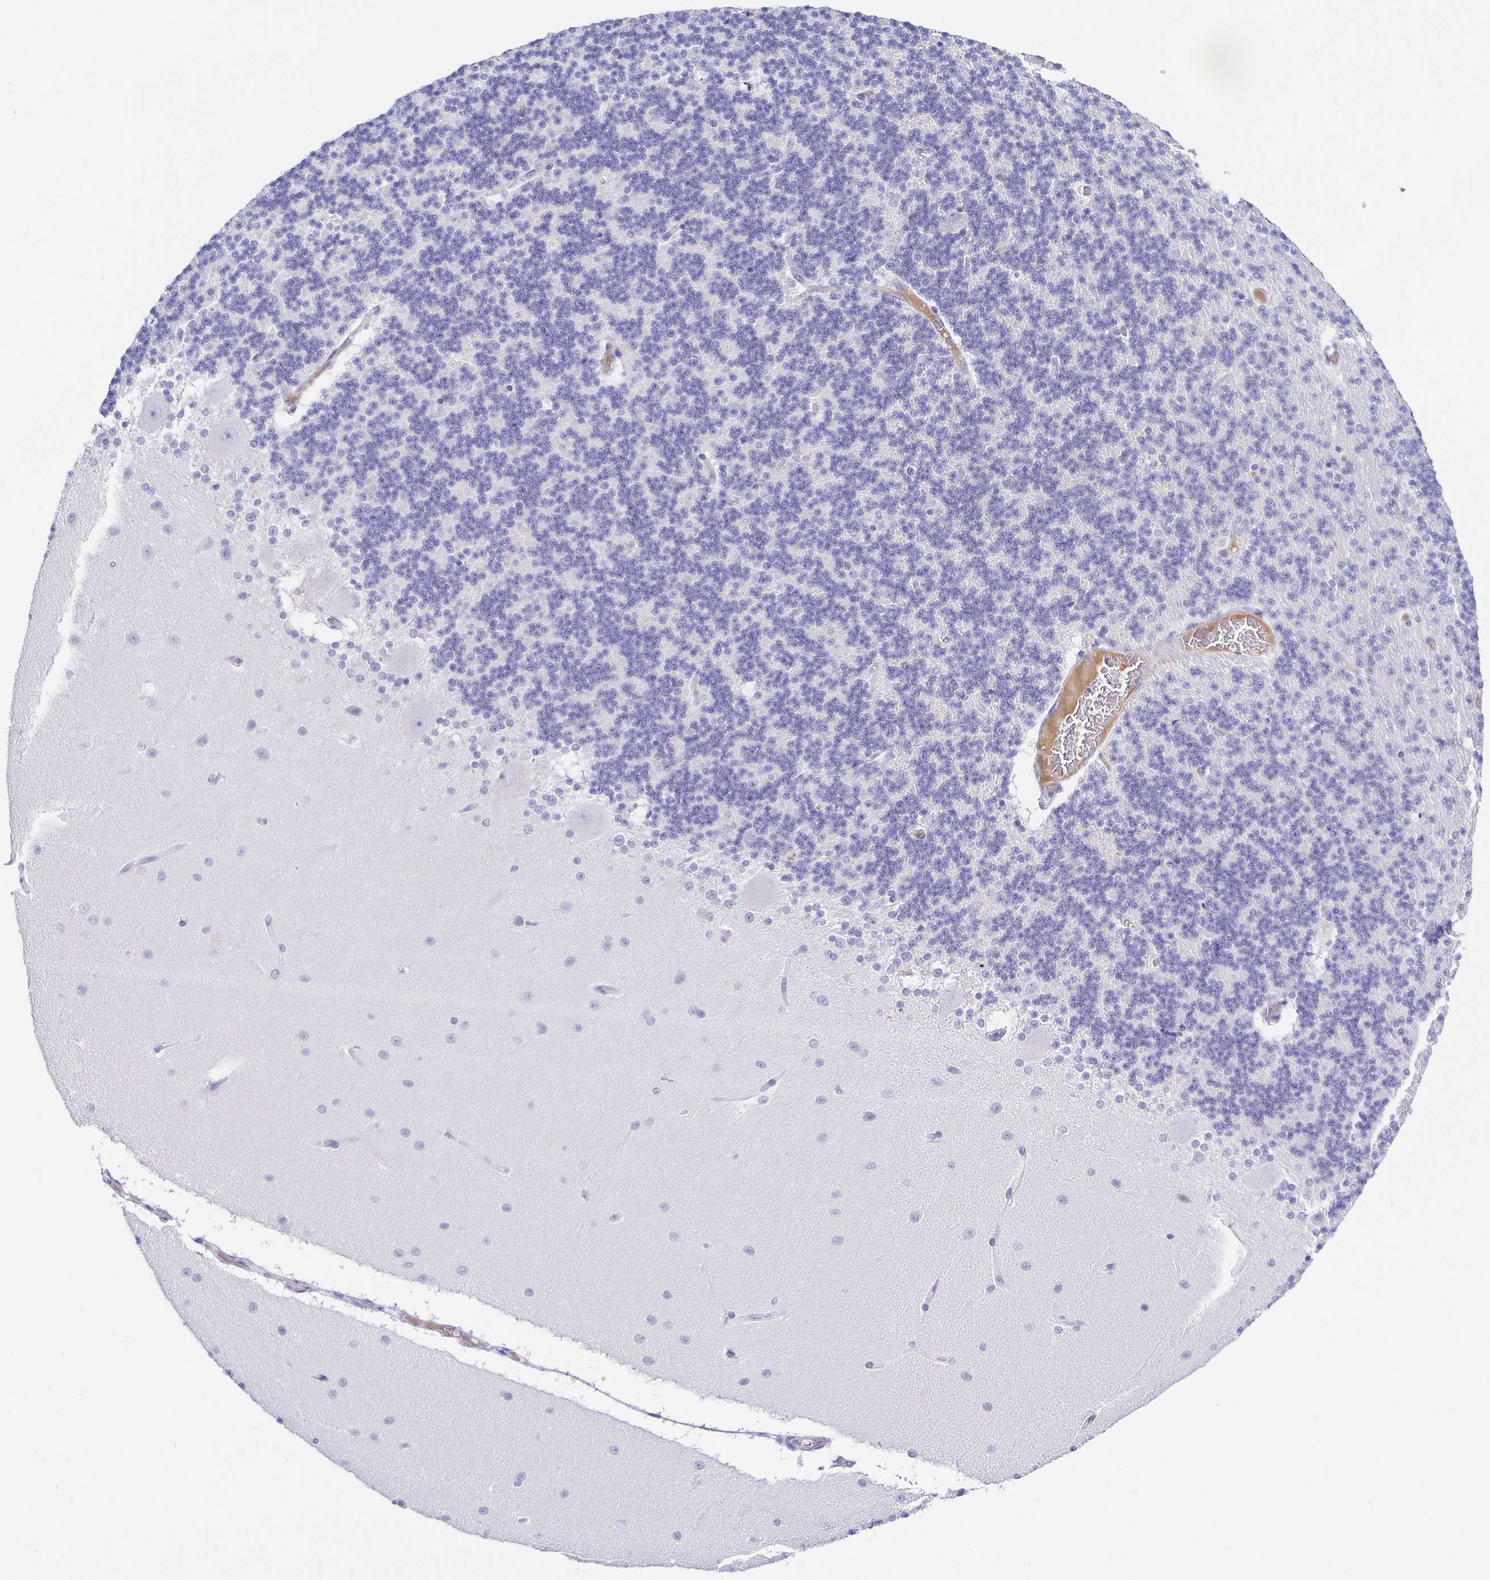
{"staining": {"intensity": "negative", "quantity": "none", "location": "none"}, "tissue": "cerebellum", "cell_type": "Cells in granular layer", "image_type": "normal", "snomed": [{"axis": "morphology", "description": "Normal tissue, NOS"}, {"axis": "topography", "description": "Cerebellum"}], "caption": "Immunohistochemical staining of normal human cerebellum exhibits no significant staining in cells in granular layer. Nuclei are stained in blue.", "gene": "A1BG", "patient": {"sex": "female", "age": 54}}